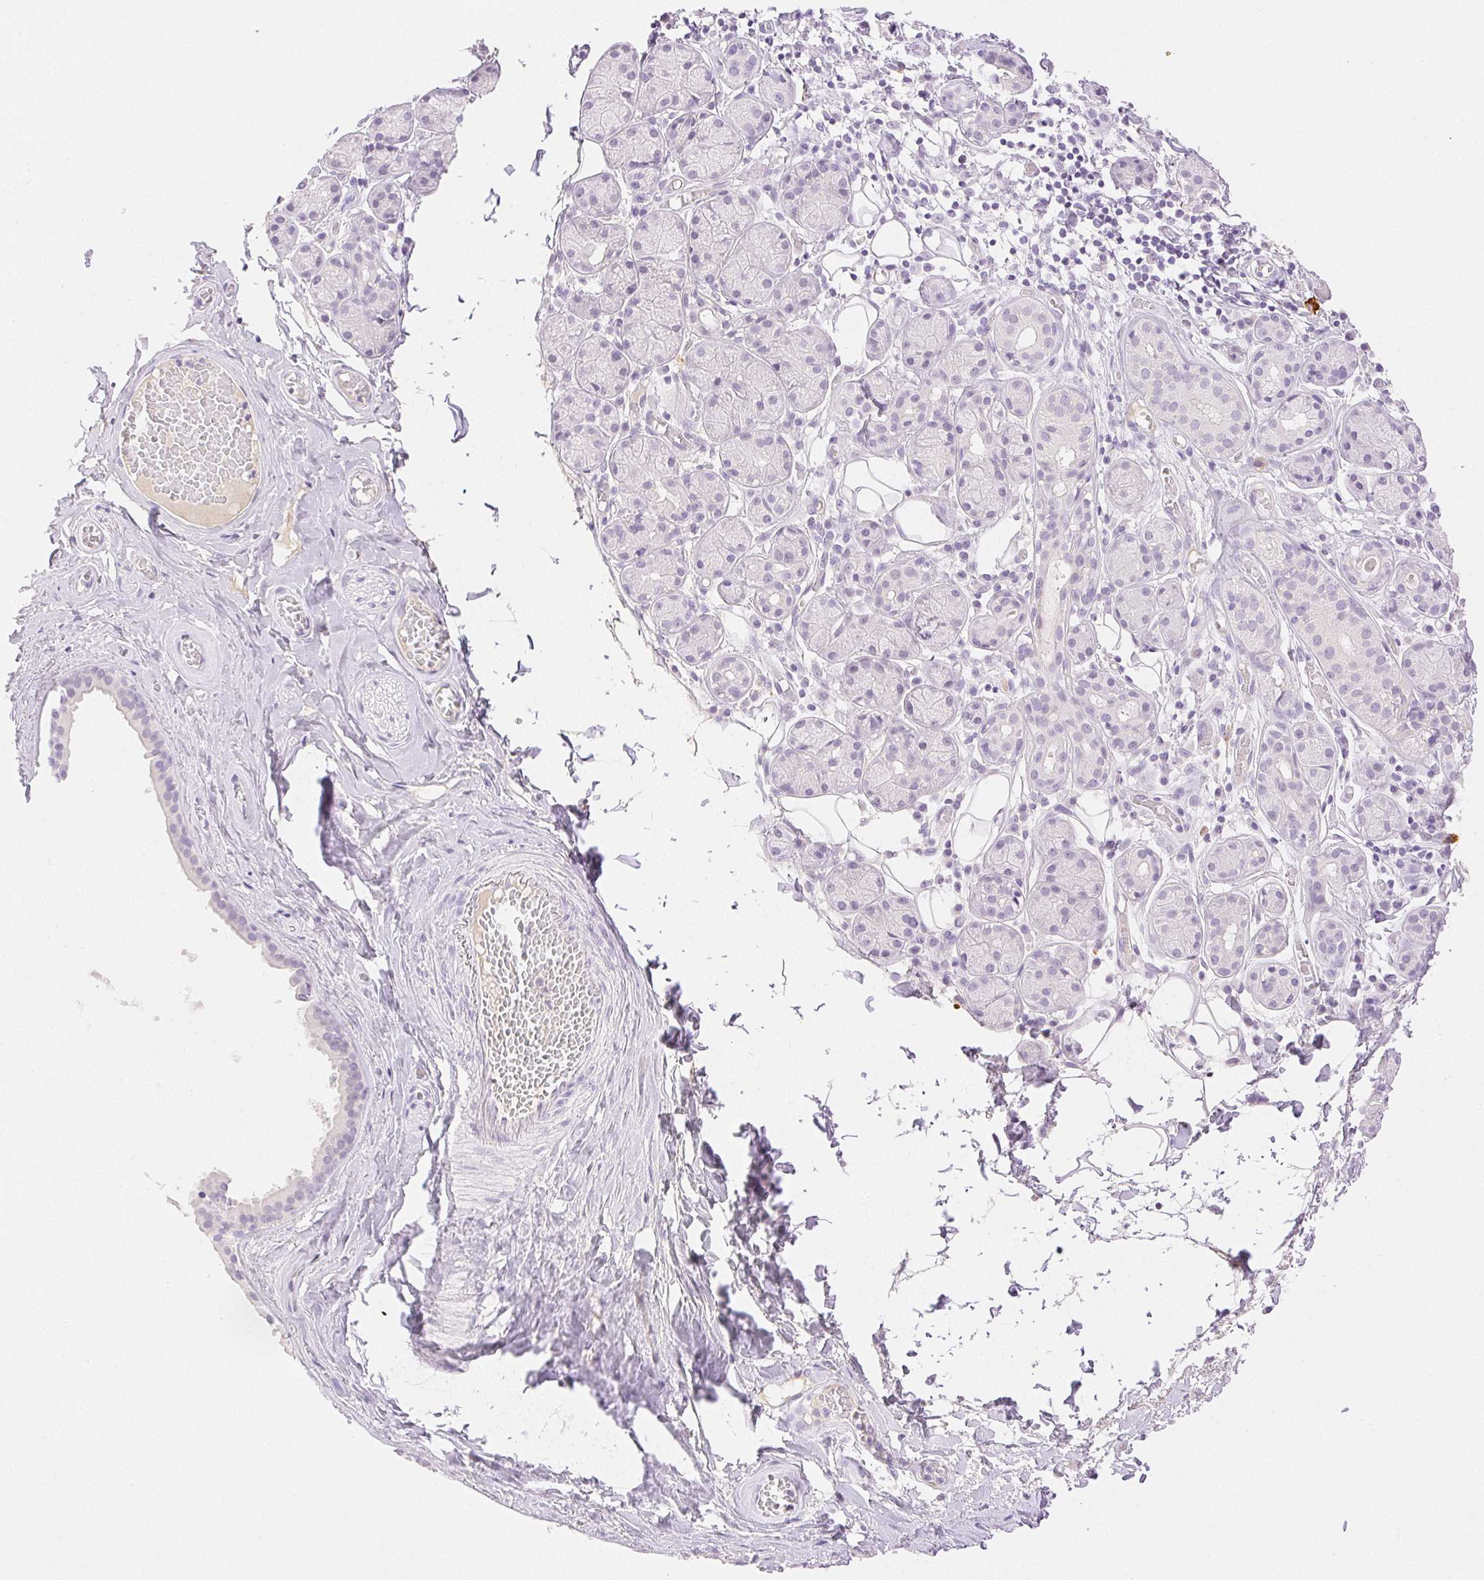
{"staining": {"intensity": "negative", "quantity": "none", "location": "none"}, "tissue": "salivary gland", "cell_type": "Glandular cells", "image_type": "normal", "snomed": [{"axis": "morphology", "description": "Normal tissue, NOS"}, {"axis": "topography", "description": "Salivary gland"}, {"axis": "topography", "description": "Peripheral nerve tissue"}], "caption": "An IHC micrograph of unremarkable salivary gland is shown. There is no staining in glandular cells of salivary gland. (DAB immunohistochemistry visualized using brightfield microscopy, high magnification).", "gene": "SPACA4", "patient": {"sex": "male", "age": 71}}